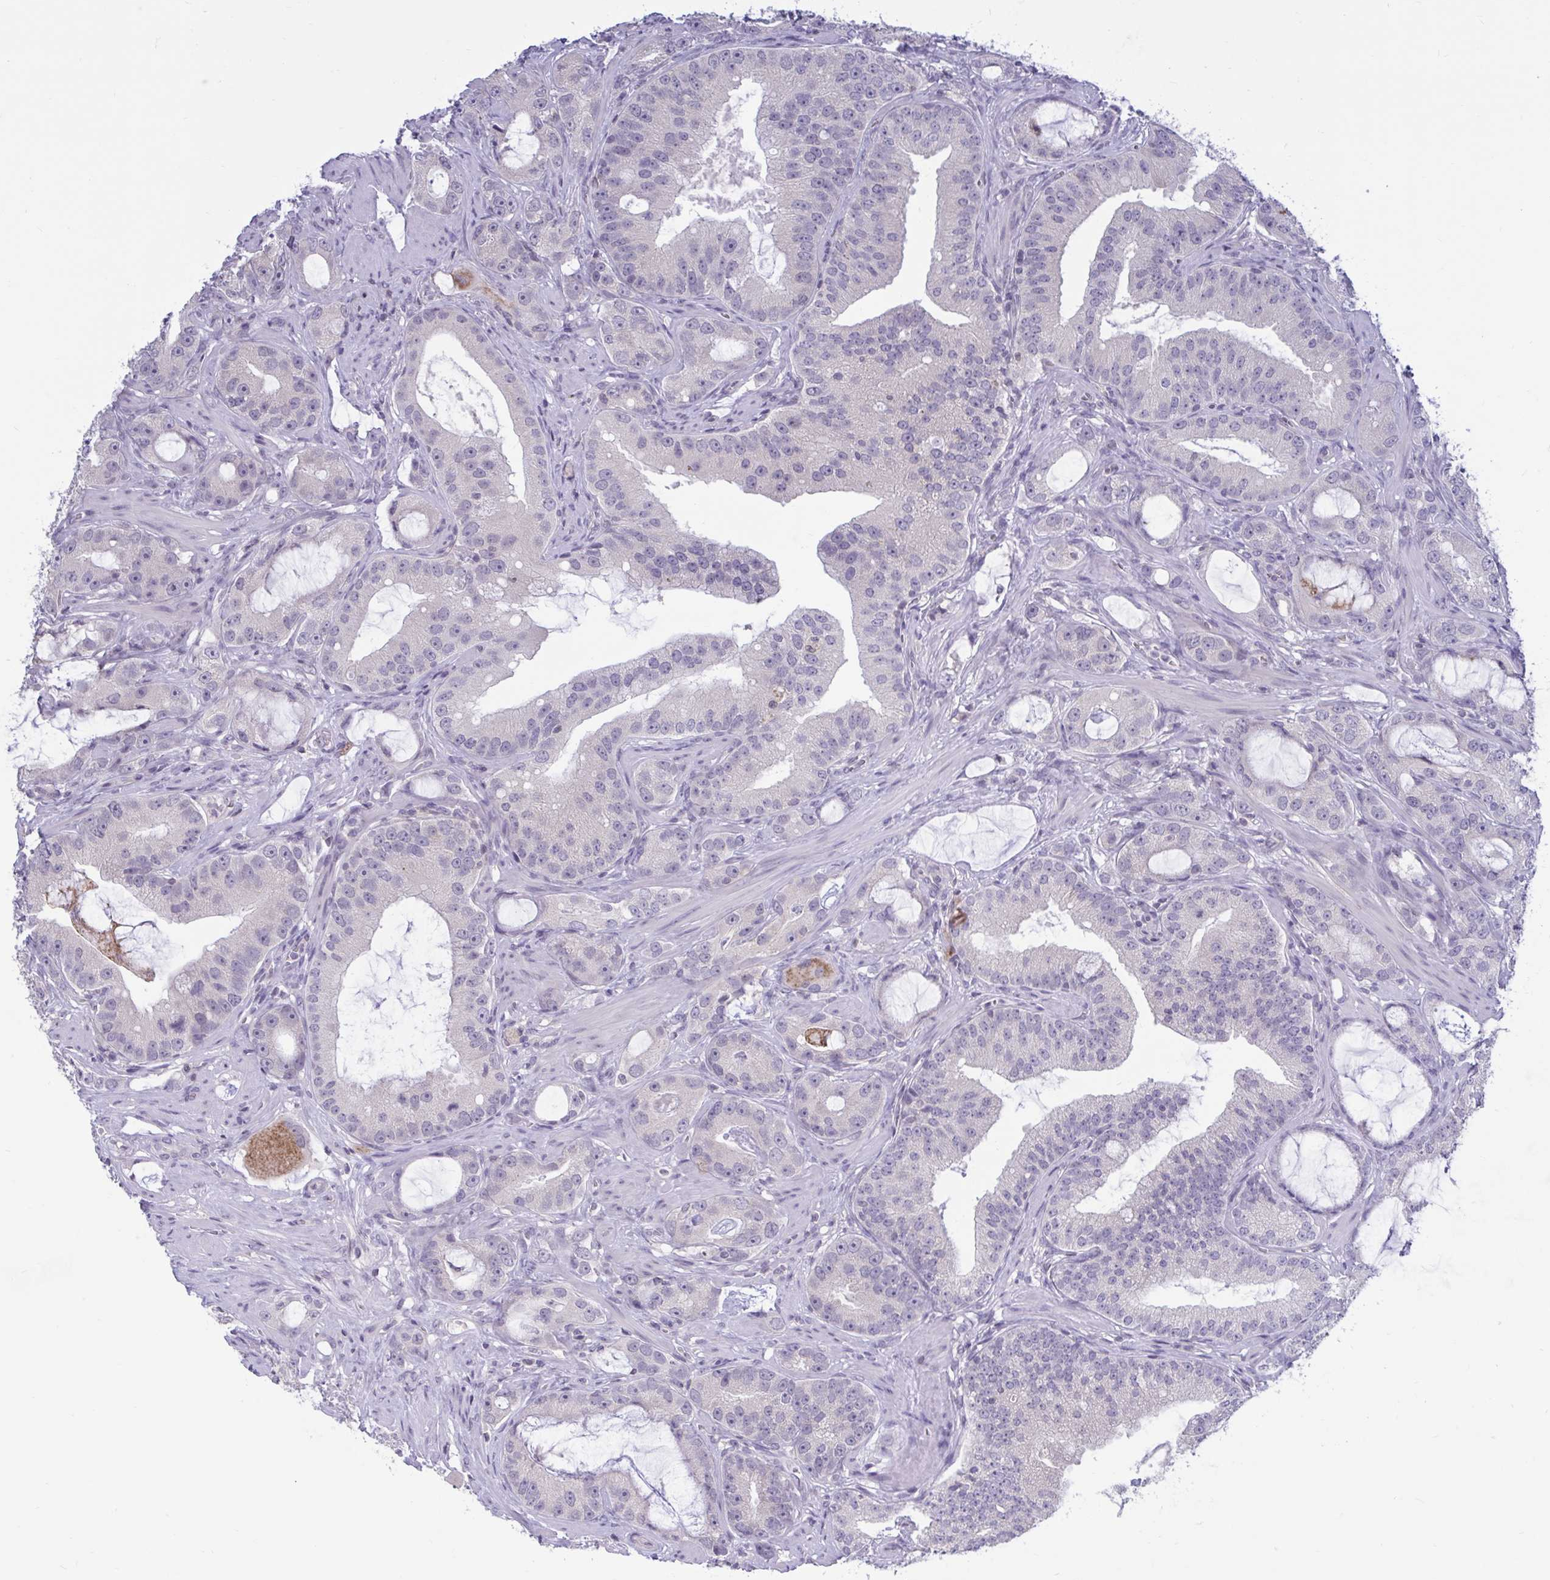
{"staining": {"intensity": "negative", "quantity": "none", "location": "none"}, "tissue": "prostate cancer", "cell_type": "Tumor cells", "image_type": "cancer", "snomed": [{"axis": "morphology", "description": "Adenocarcinoma, High grade"}, {"axis": "topography", "description": "Prostate"}], "caption": "This is an immunohistochemistry (IHC) histopathology image of human prostate cancer. There is no staining in tumor cells.", "gene": "ARPP19", "patient": {"sex": "male", "age": 65}}